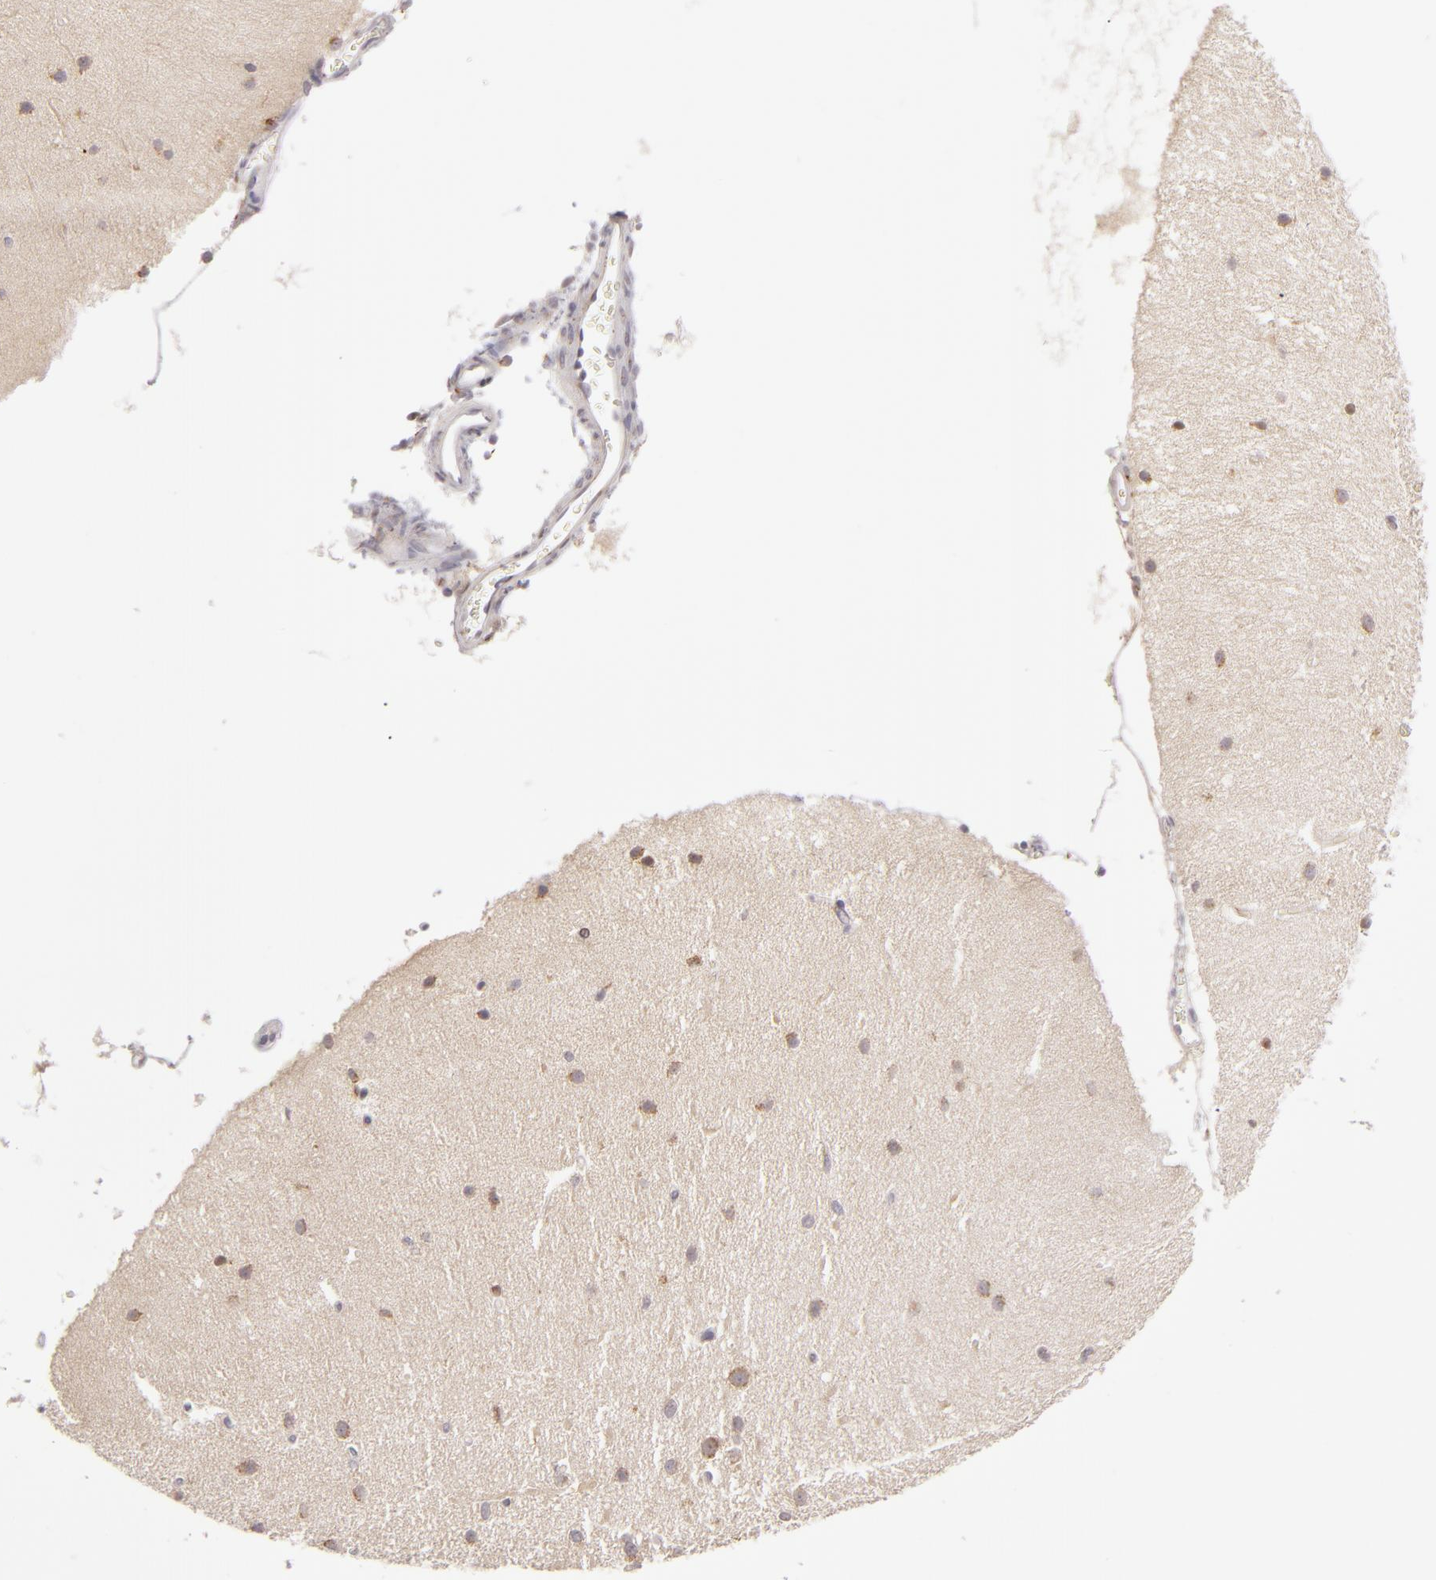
{"staining": {"intensity": "negative", "quantity": "none", "location": "none"}, "tissue": "cerebellum", "cell_type": "Cells in granular layer", "image_type": "normal", "snomed": [{"axis": "morphology", "description": "Normal tissue, NOS"}, {"axis": "topography", "description": "Cerebellum"}], "caption": "A photomicrograph of cerebellum stained for a protein exhibits no brown staining in cells in granular layer.", "gene": "SH2D4A", "patient": {"sex": "female", "age": 54}}